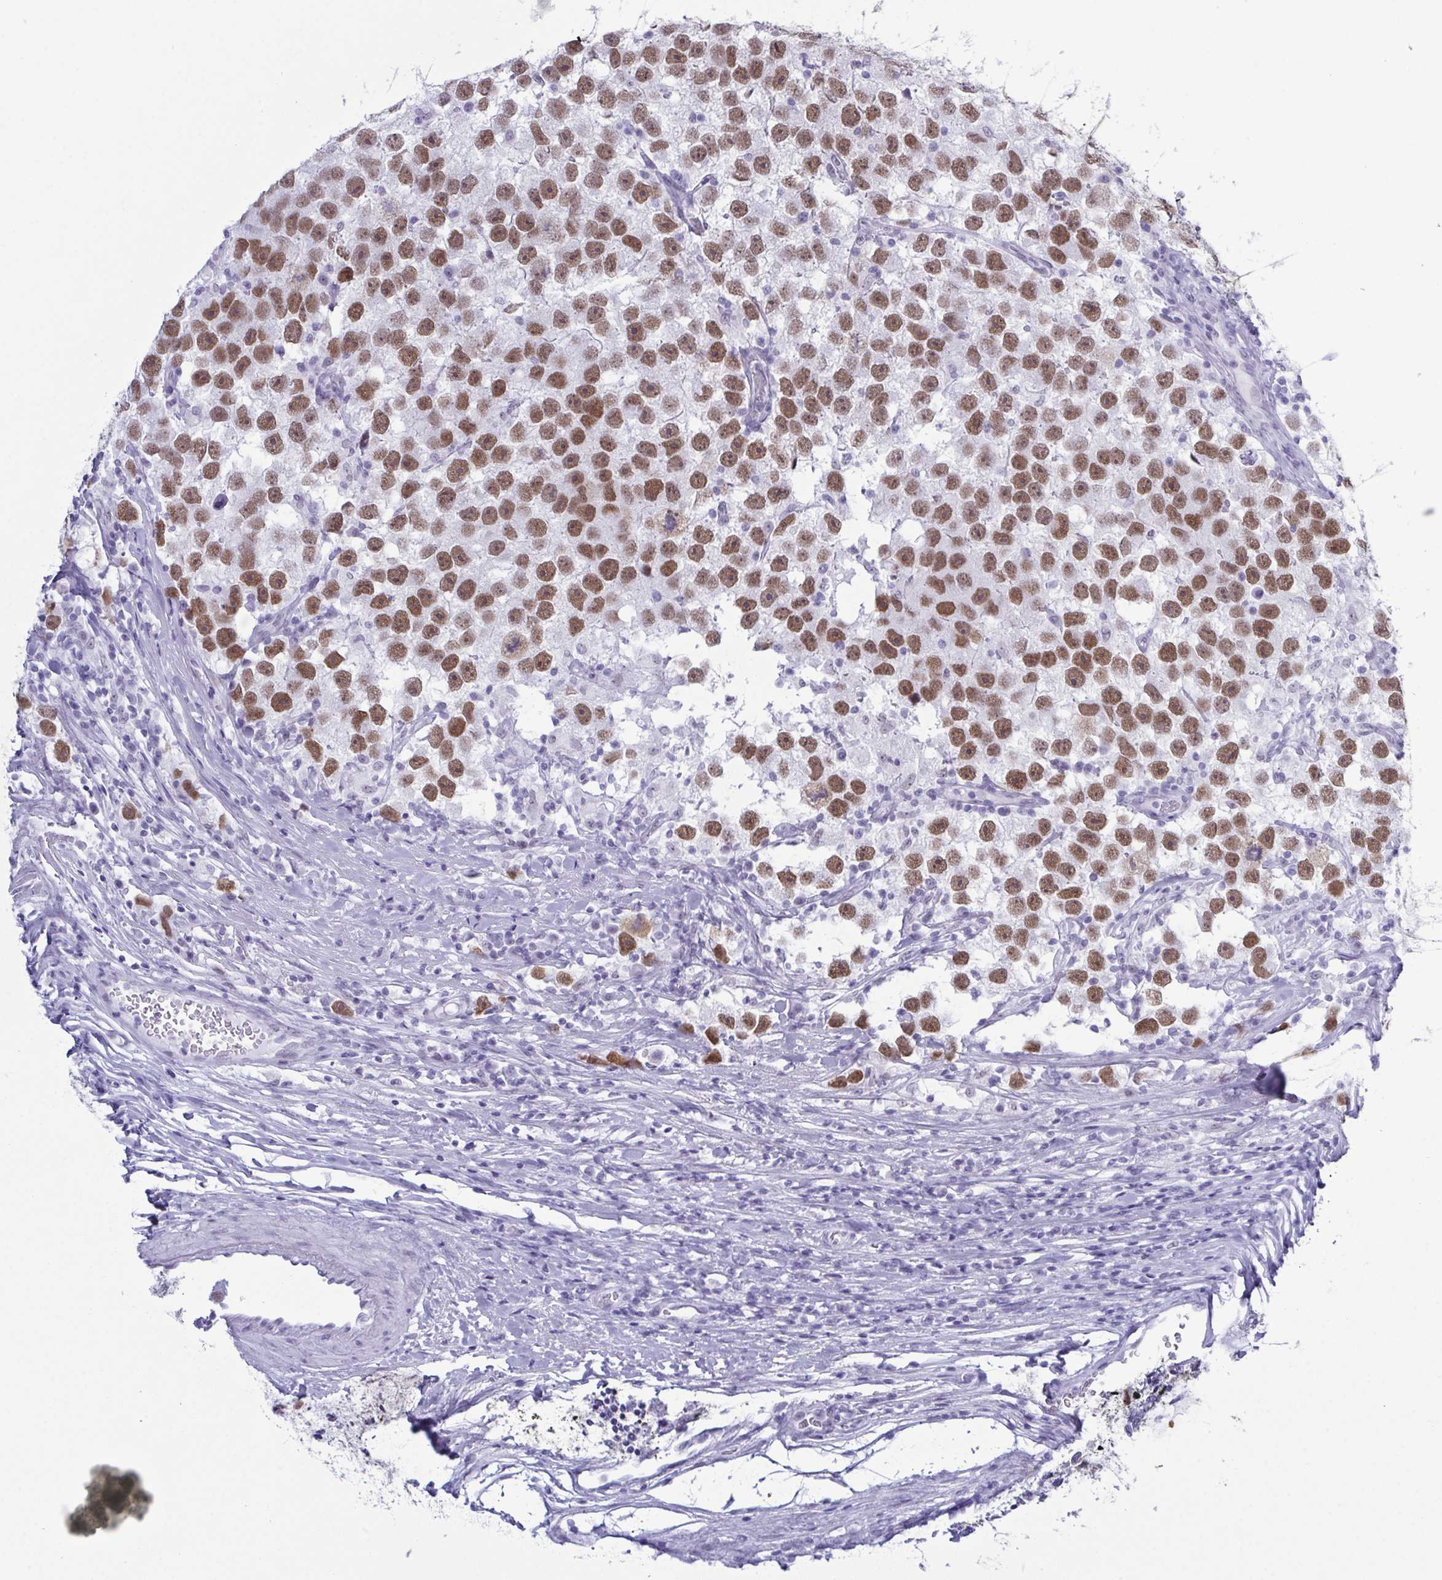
{"staining": {"intensity": "moderate", "quantity": ">75%", "location": "nuclear"}, "tissue": "testis cancer", "cell_type": "Tumor cells", "image_type": "cancer", "snomed": [{"axis": "morphology", "description": "Seminoma, NOS"}, {"axis": "topography", "description": "Testis"}], "caption": "A brown stain shows moderate nuclear positivity of a protein in human testis seminoma tumor cells.", "gene": "SUGP2", "patient": {"sex": "male", "age": 26}}